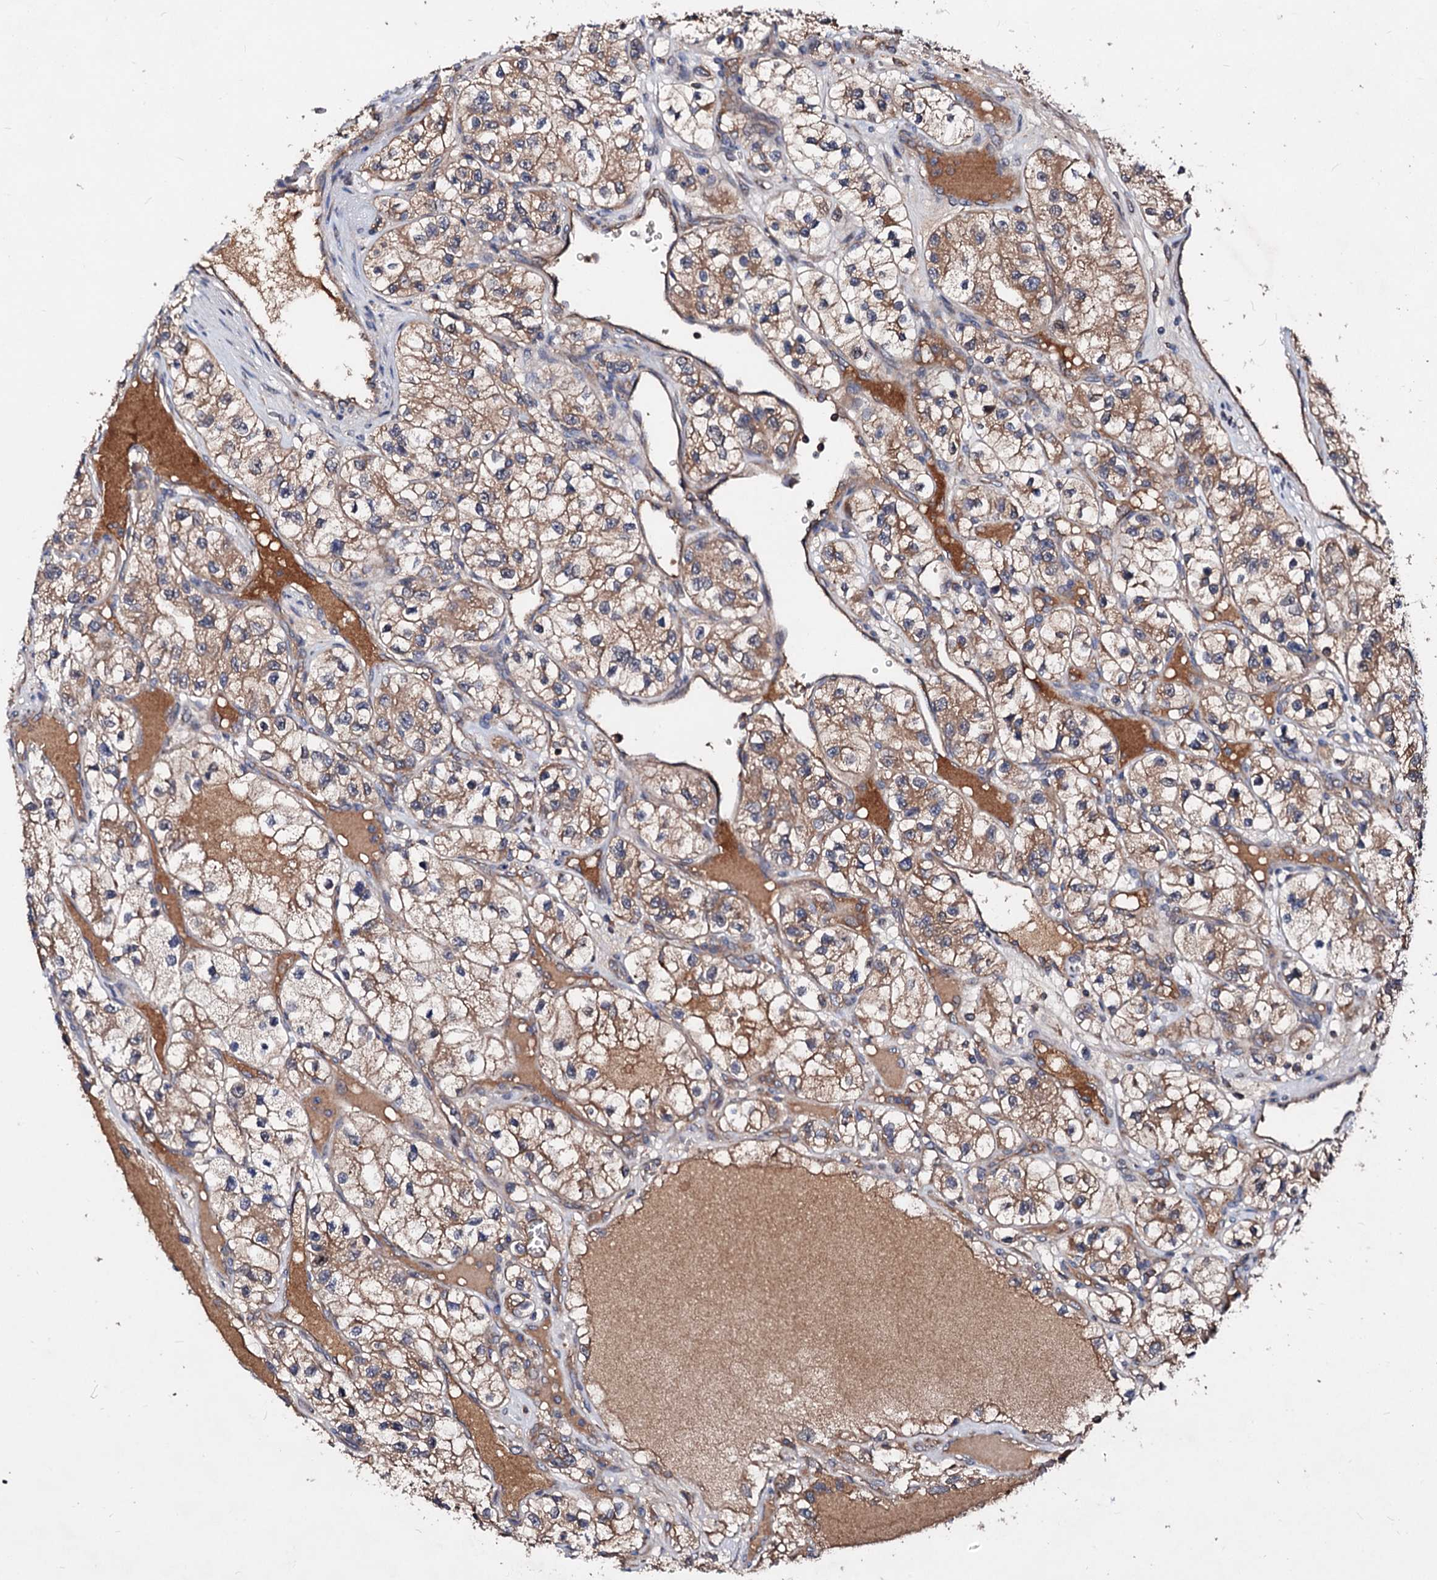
{"staining": {"intensity": "moderate", "quantity": ">75%", "location": "cytoplasmic/membranous"}, "tissue": "renal cancer", "cell_type": "Tumor cells", "image_type": "cancer", "snomed": [{"axis": "morphology", "description": "Adenocarcinoma, NOS"}, {"axis": "topography", "description": "Kidney"}], "caption": "A high-resolution image shows immunohistochemistry (IHC) staining of renal adenocarcinoma, which demonstrates moderate cytoplasmic/membranous expression in about >75% of tumor cells.", "gene": "EXTL1", "patient": {"sex": "female", "age": 57}}